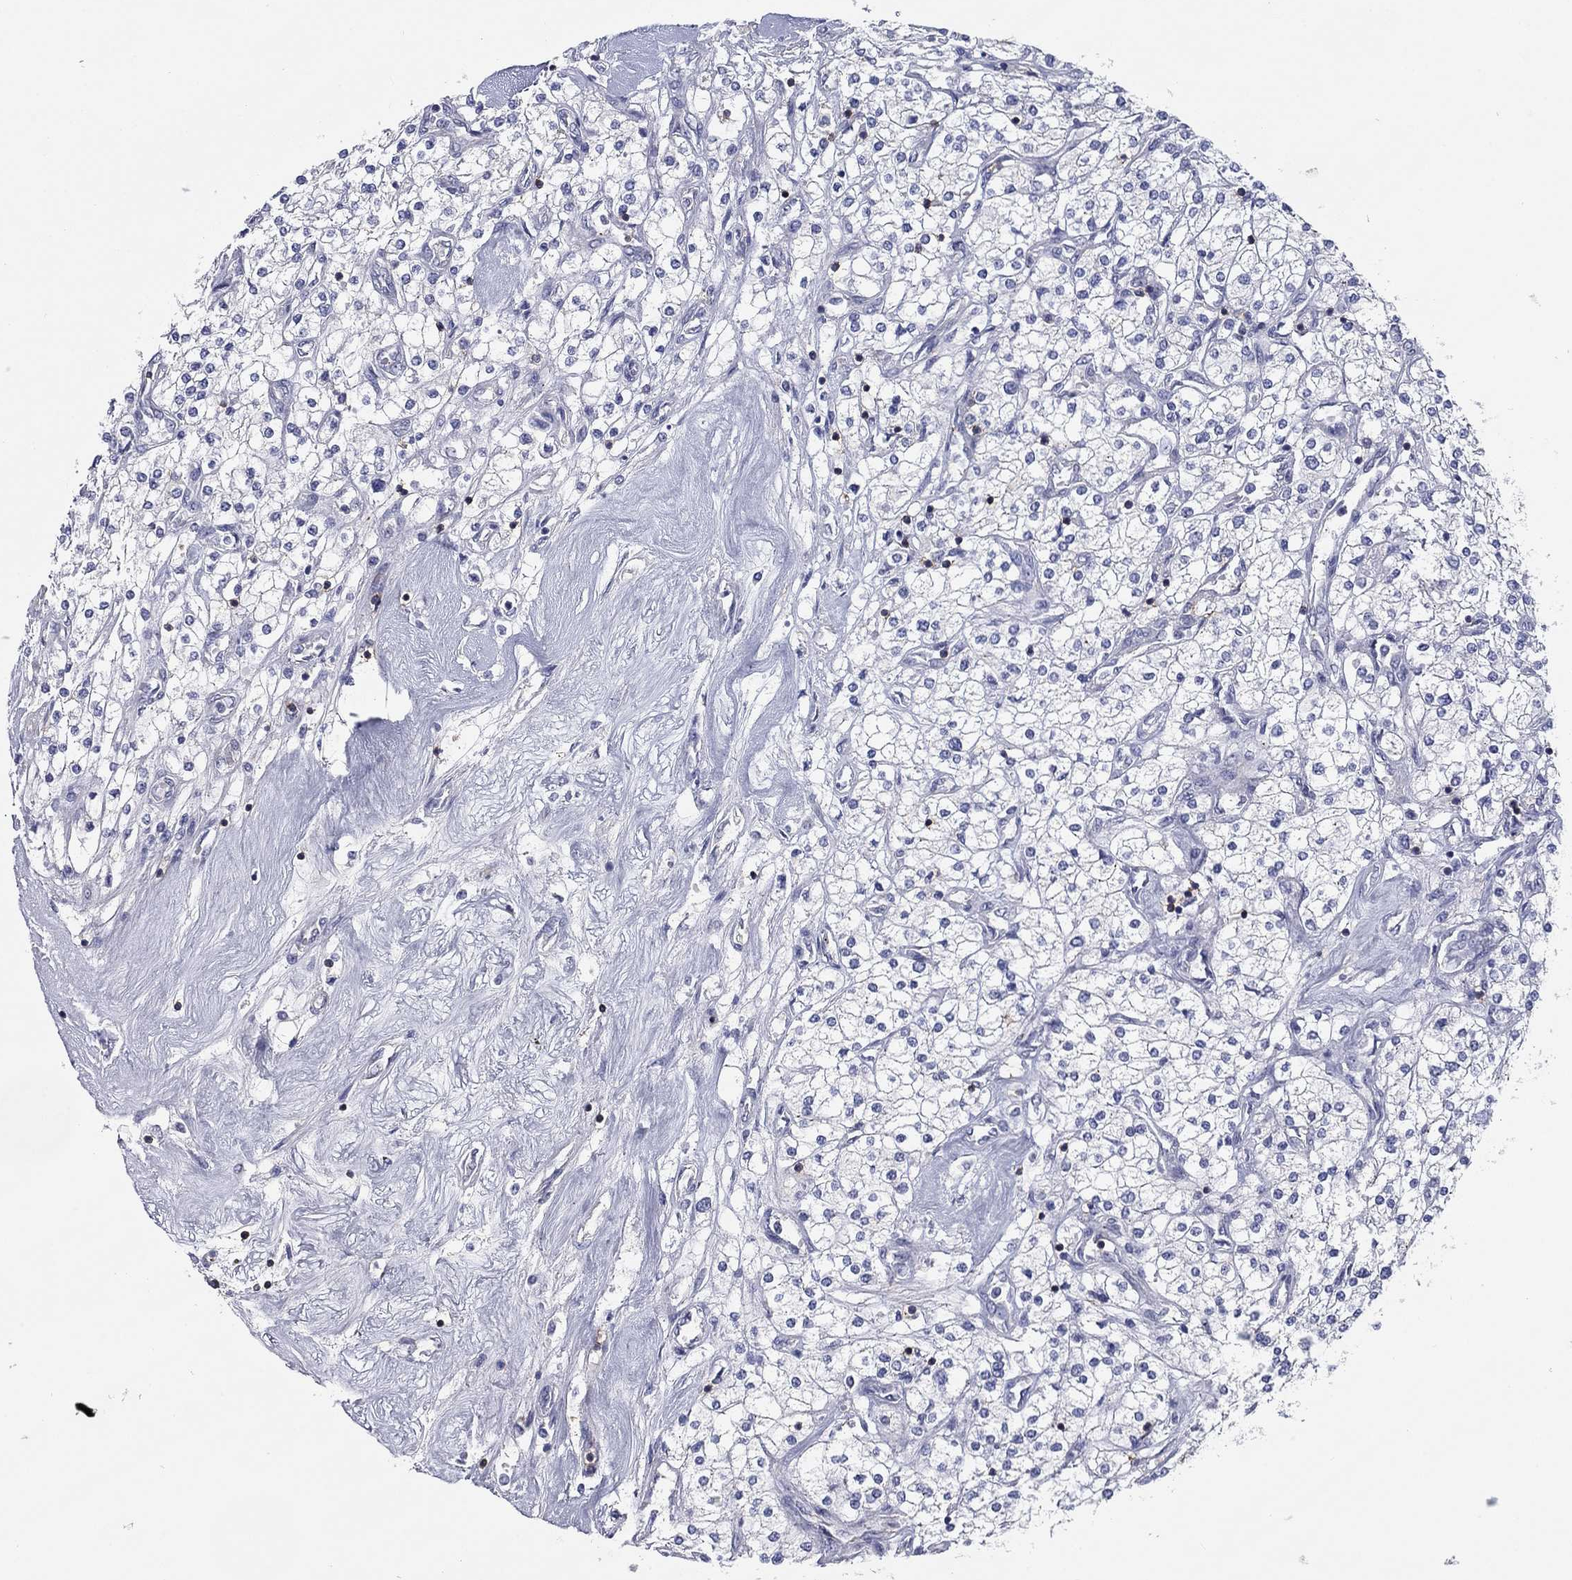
{"staining": {"intensity": "negative", "quantity": "none", "location": "none"}, "tissue": "renal cancer", "cell_type": "Tumor cells", "image_type": "cancer", "snomed": [{"axis": "morphology", "description": "Adenocarcinoma, NOS"}, {"axis": "topography", "description": "Kidney"}], "caption": "A high-resolution photomicrograph shows immunohistochemistry (IHC) staining of renal cancer, which shows no significant staining in tumor cells.", "gene": "SIT1", "patient": {"sex": "male", "age": 80}}